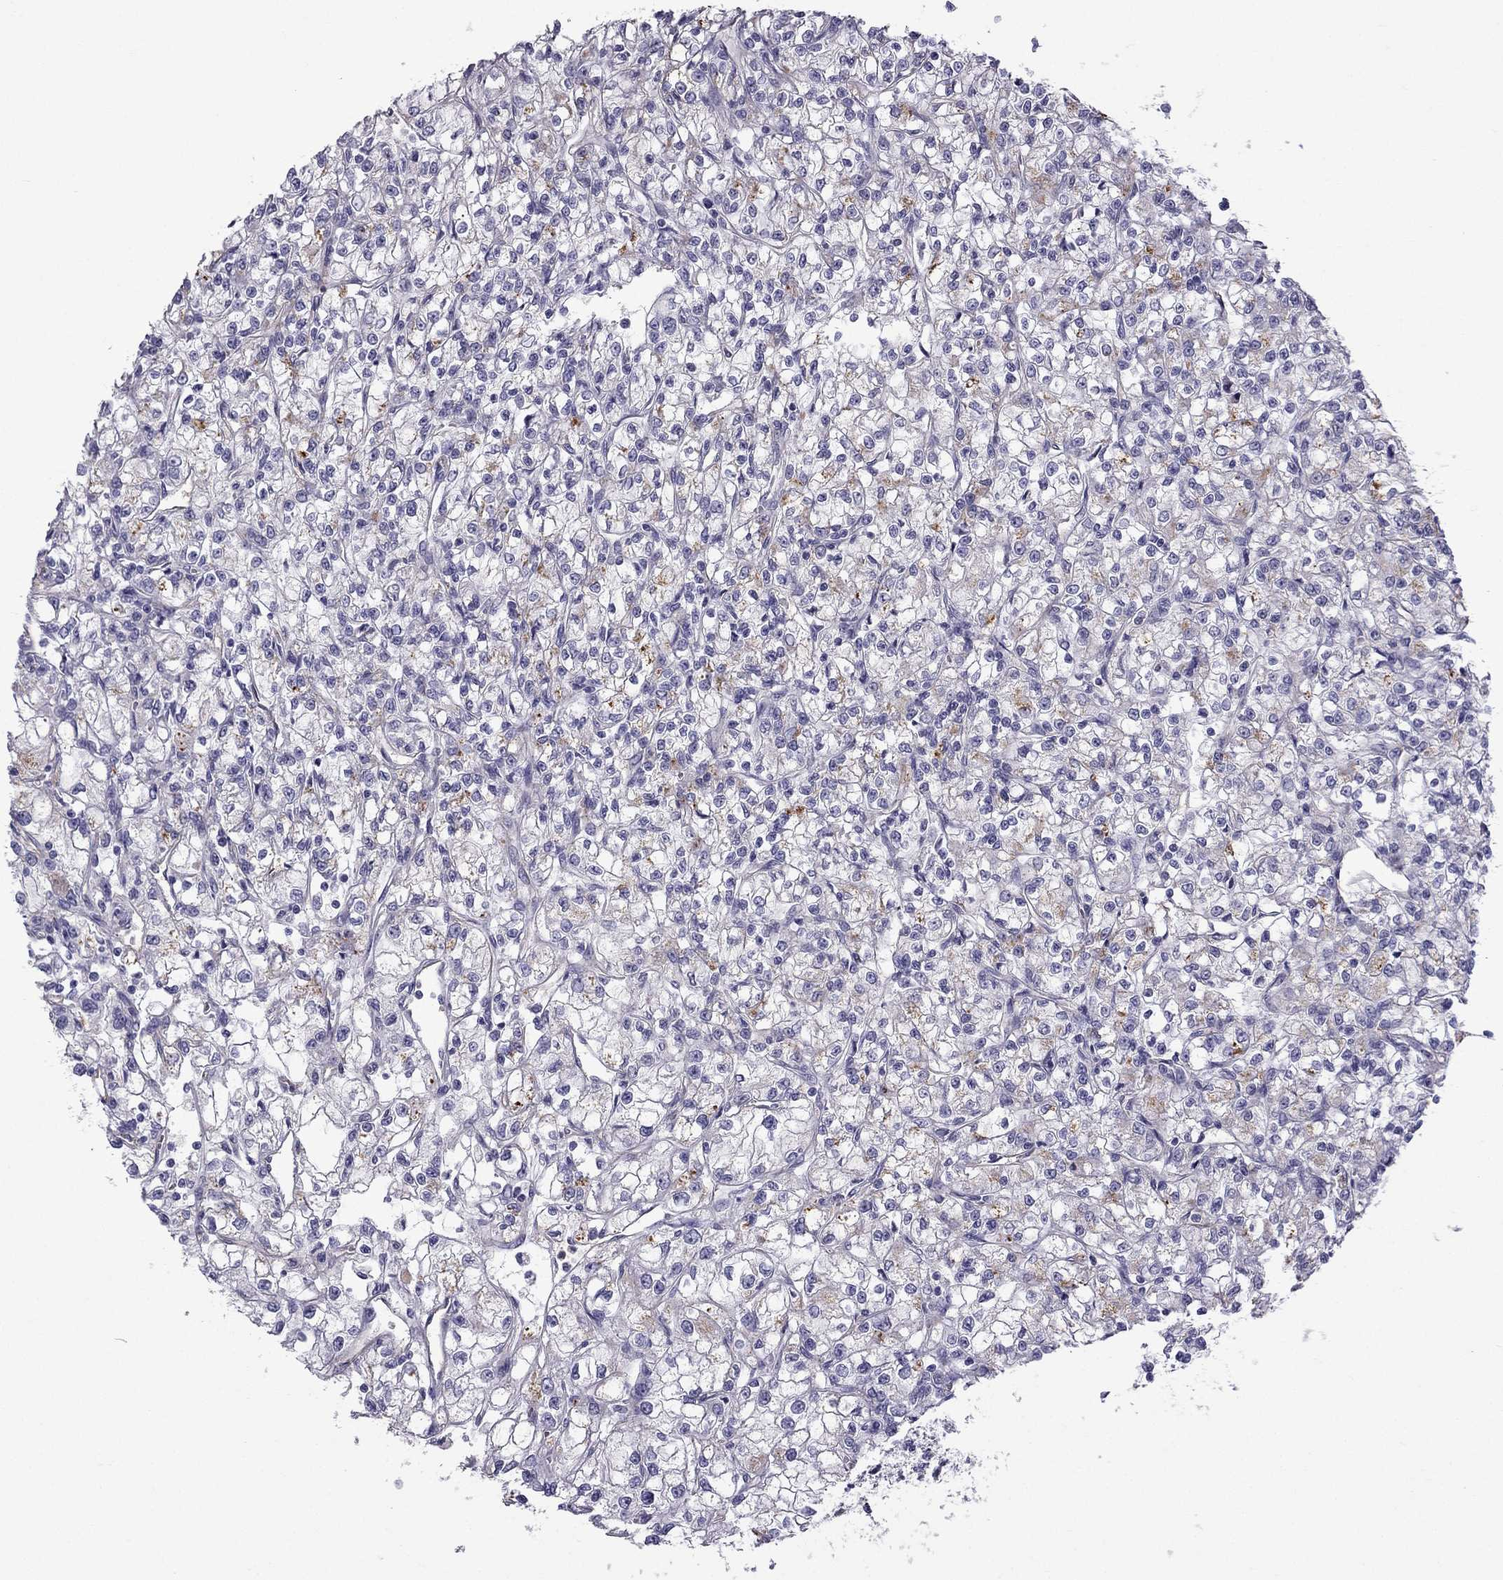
{"staining": {"intensity": "negative", "quantity": "none", "location": "none"}, "tissue": "renal cancer", "cell_type": "Tumor cells", "image_type": "cancer", "snomed": [{"axis": "morphology", "description": "Adenocarcinoma, NOS"}, {"axis": "topography", "description": "Kidney"}], "caption": "The IHC histopathology image has no significant positivity in tumor cells of adenocarcinoma (renal) tissue.", "gene": "STOML3", "patient": {"sex": "female", "age": 59}}